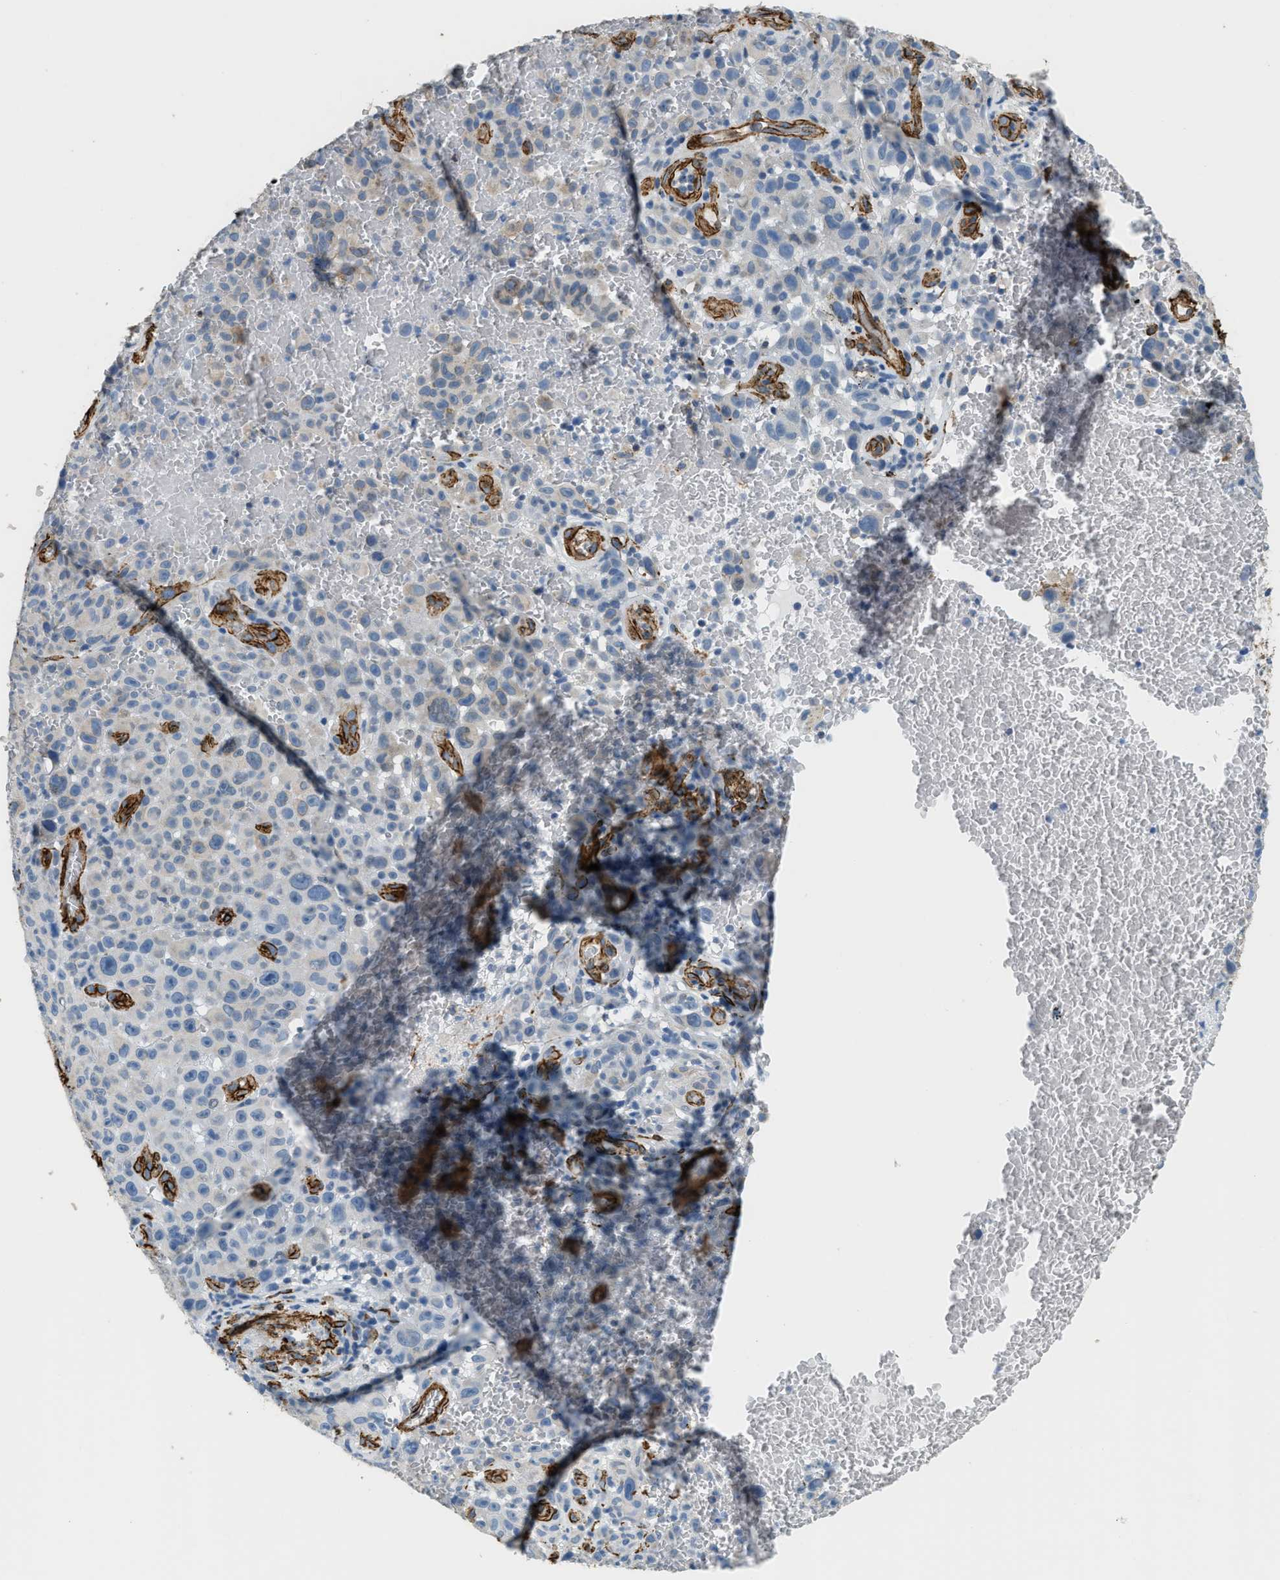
{"staining": {"intensity": "negative", "quantity": "none", "location": "none"}, "tissue": "melanoma", "cell_type": "Tumor cells", "image_type": "cancer", "snomed": [{"axis": "morphology", "description": "Malignant melanoma, NOS"}, {"axis": "topography", "description": "Skin"}], "caption": "Malignant melanoma was stained to show a protein in brown. There is no significant expression in tumor cells.", "gene": "TMEM43", "patient": {"sex": "female", "age": 82}}